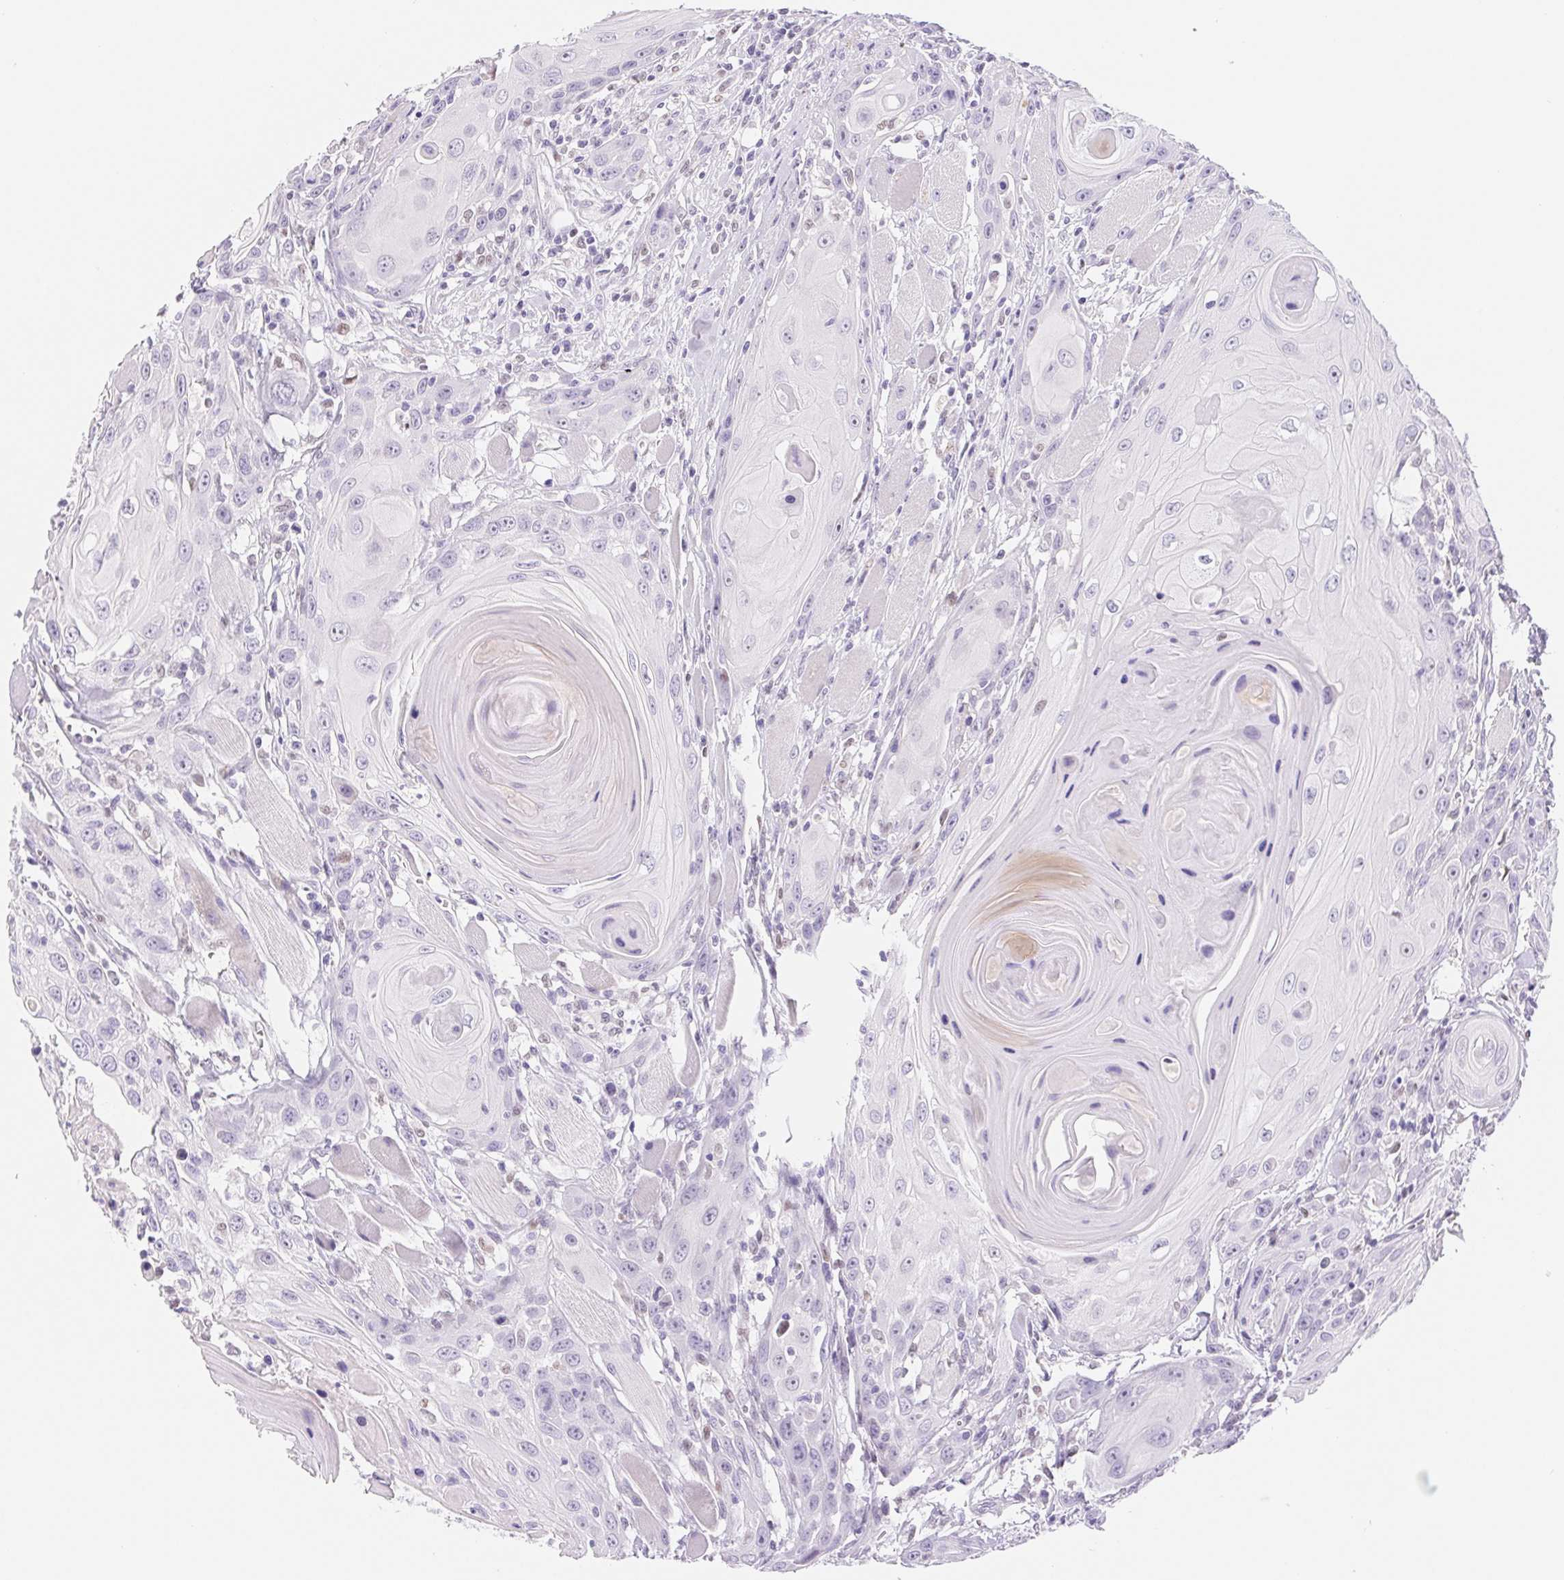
{"staining": {"intensity": "negative", "quantity": "none", "location": "none"}, "tissue": "head and neck cancer", "cell_type": "Tumor cells", "image_type": "cancer", "snomed": [{"axis": "morphology", "description": "Squamous cell carcinoma, NOS"}, {"axis": "topography", "description": "Head-Neck"}], "caption": "Immunohistochemistry image of neoplastic tissue: head and neck cancer (squamous cell carcinoma) stained with DAB (3,3'-diaminobenzidine) reveals no significant protein staining in tumor cells. (Immunohistochemistry, brightfield microscopy, high magnification).", "gene": "ASGR2", "patient": {"sex": "female", "age": 80}}